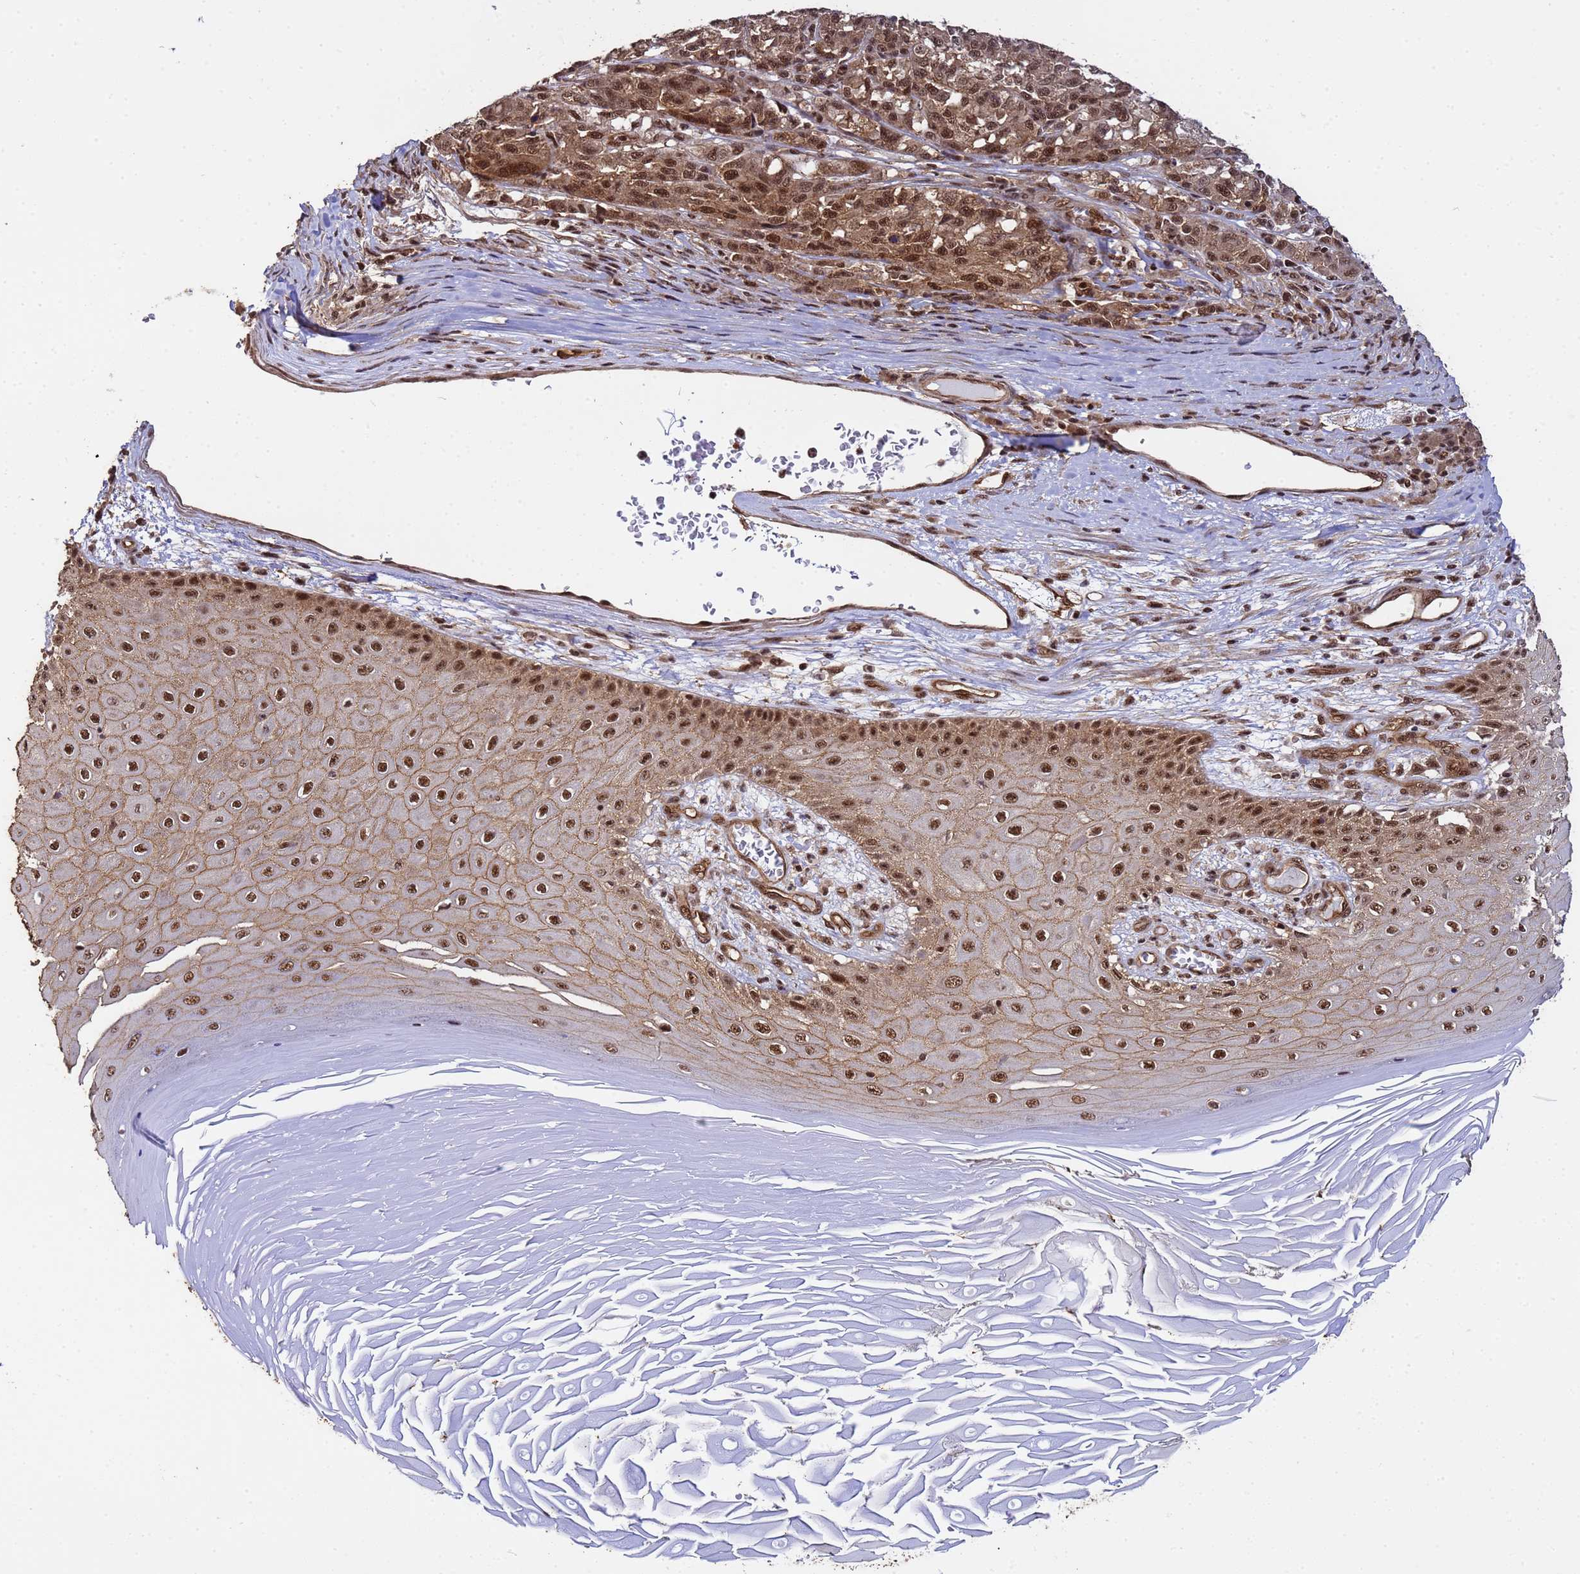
{"staining": {"intensity": "strong", "quantity": ">75%", "location": "cytoplasmic/membranous,nuclear"}, "tissue": "melanoma", "cell_type": "Tumor cells", "image_type": "cancer", "snomed": [{"axis": "morphology", "description": "Malignant melanoma, NOS"}, {"axis": "topography", "description": "Skin"}], "caption": "Melanoma stained with a brown dye demonstrates strong cytoplasmic/membranous and nuclear positive expression in about >75% of tumor cells.", "gene": "SYF2", "patient": {"sex": "male", "age": 53}}